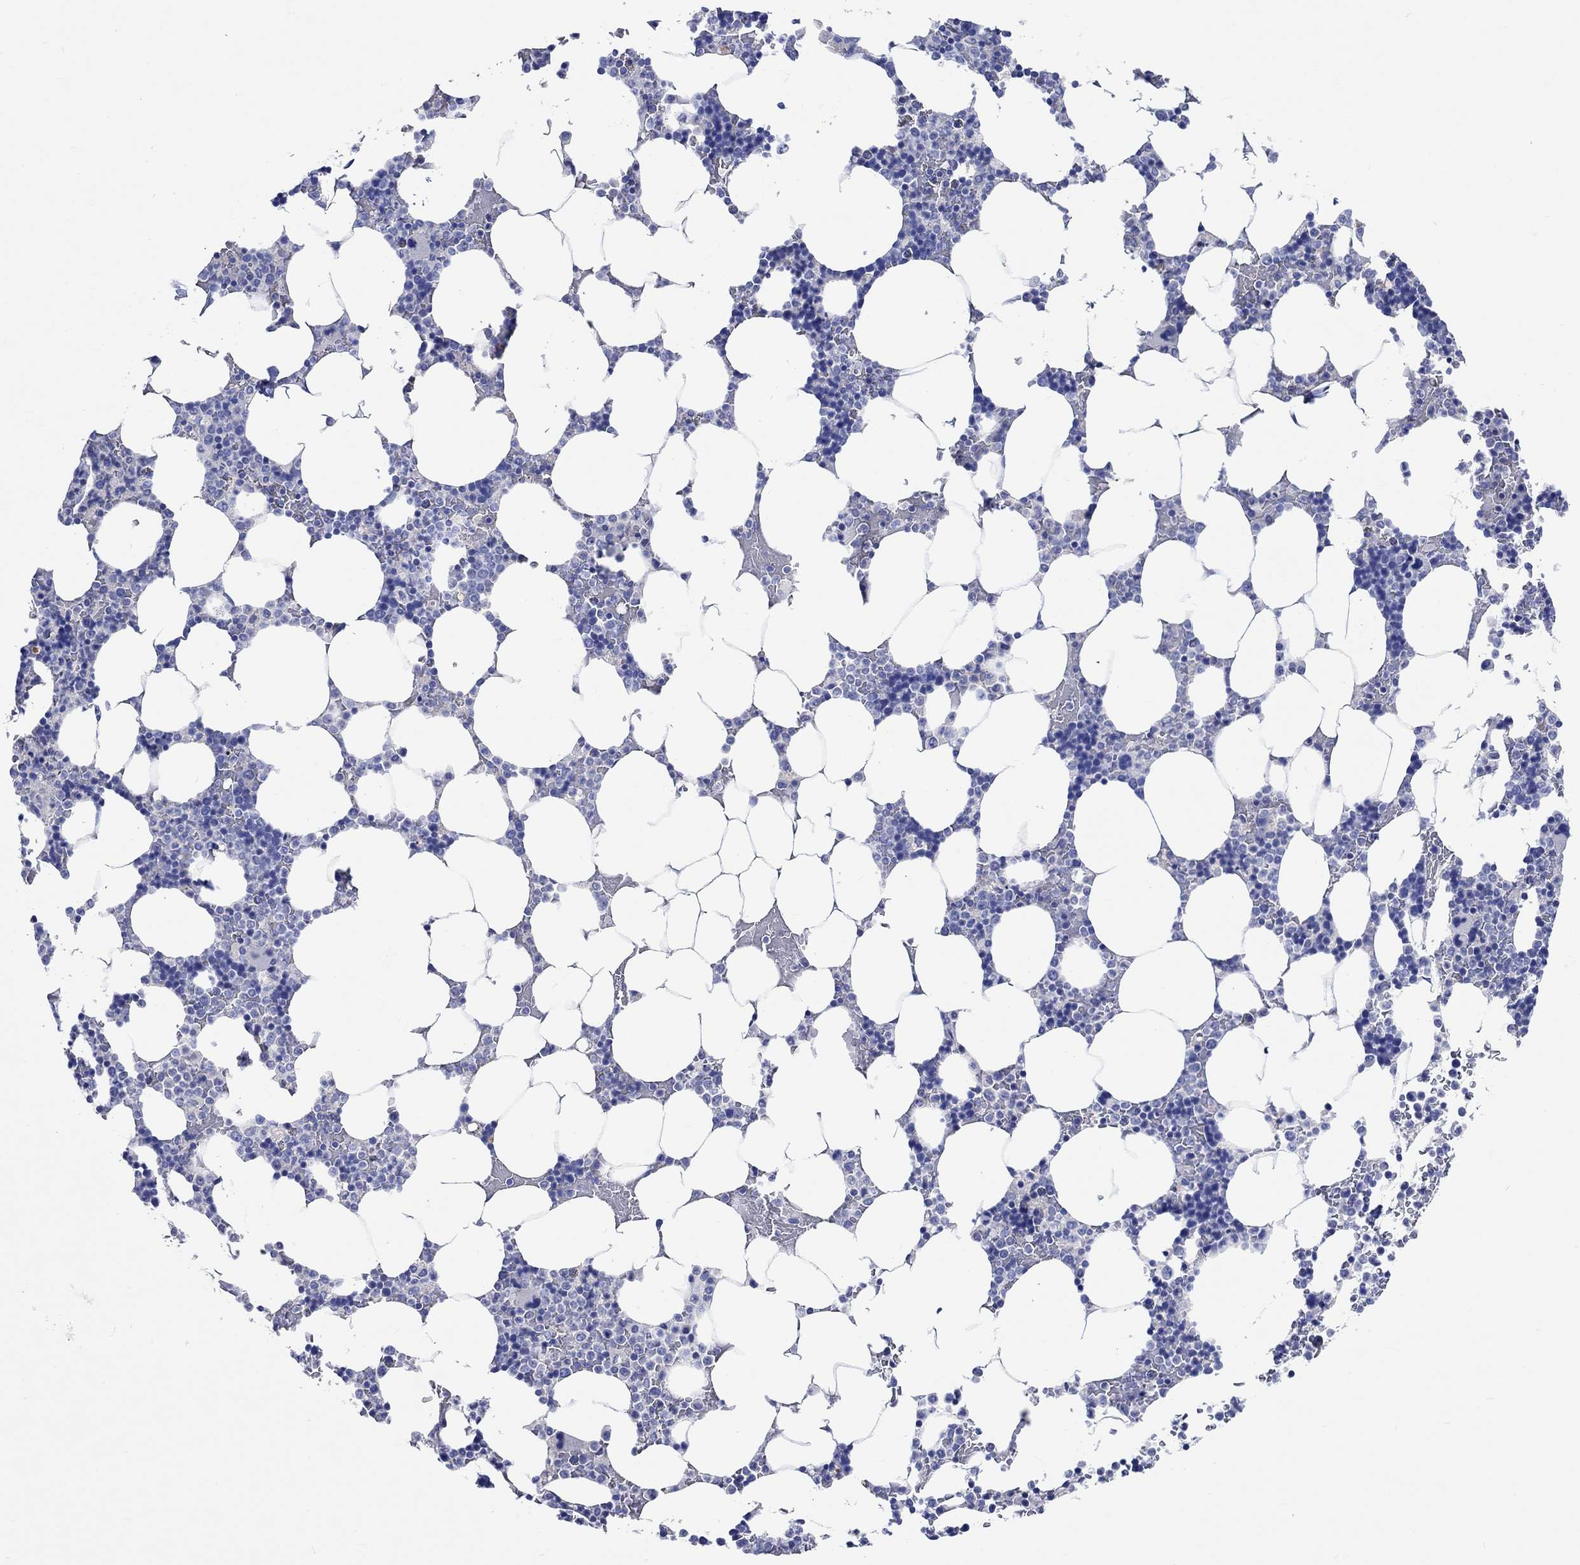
{"staining": {"intensity": "negative", "quantity": "none", "location": "none"}, "tissue": "bone marrow", "cell_type": "Hematopoietic cells", "image_type": "normal", "snomed": [{"axis": "morphology", "description": "Normal tissue, NOS"}, {"axis": "topography", "description": "Bone marrow"}], "caption": "Immunohistochemistry (IHC) histopathology image of normal bone marrow: bone marrow stained with DAB (3,3'-diaminobenzidine) exhibits no significant protein staining in hematopoietic cells.", "gene": "SHISA4", "patient": {"sex": "male", "age": 51}}